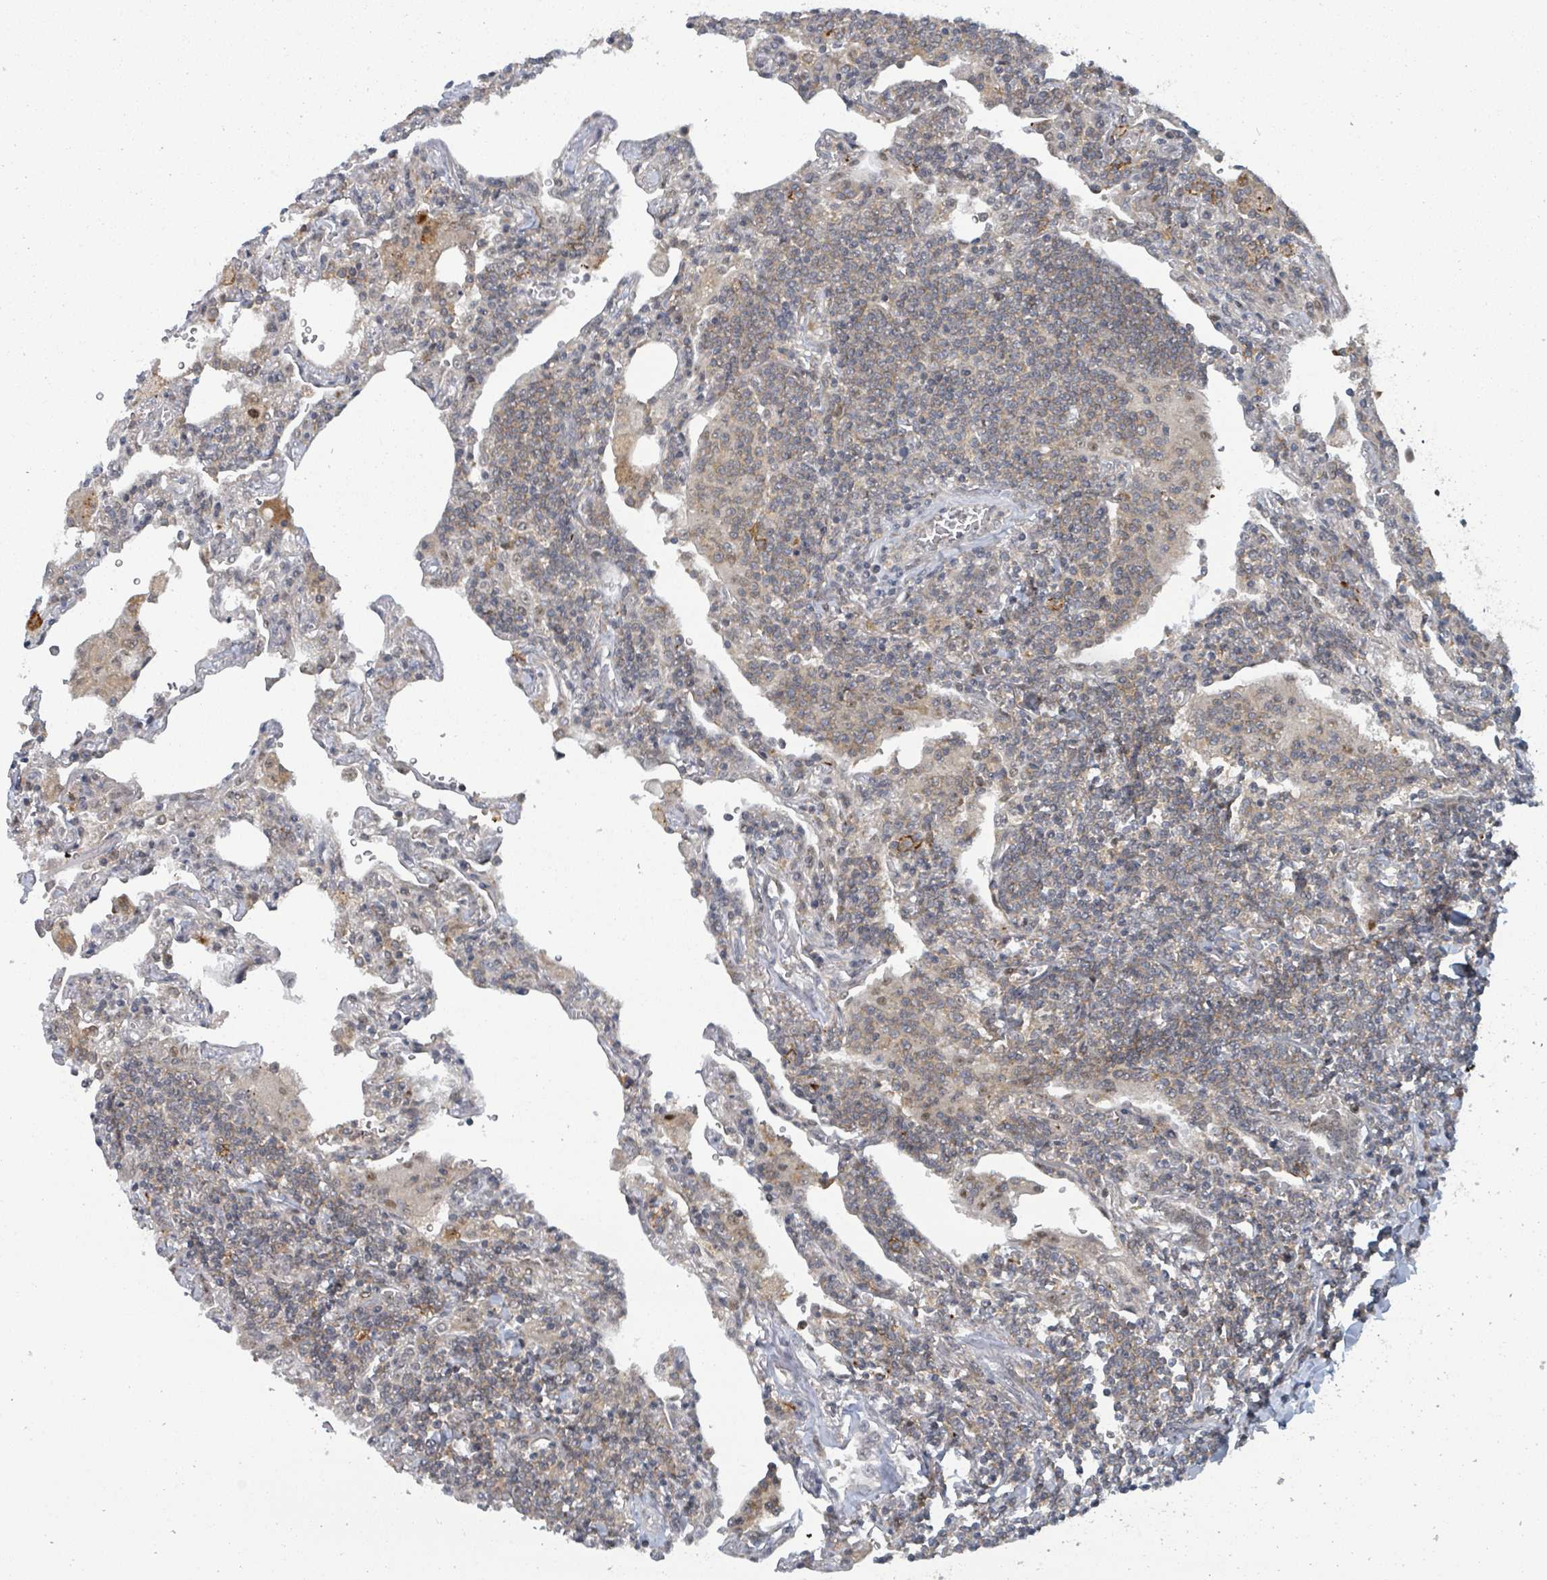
{"staining": {"intensity": "weak", "quantity": ">75%", "location": "cytoplasmic/membranous"}, "tissue": "lymphoma", "cell_type": "Tumor cells", "image_type": "cancer", "snomed": [{"axis": "morphology", "description": "Malignant lymphoma, non-Hodgkin's type, Low grade"}, {"axis": "topography", "description": "Lung"}], "caption": "Protein staining displays weak cytoplasmic/membranous positivity in approximately >75% of tumor cells in lymphoma.", "gene": "GTF3C1", "patient": {"sex": "female", "age": 71}}